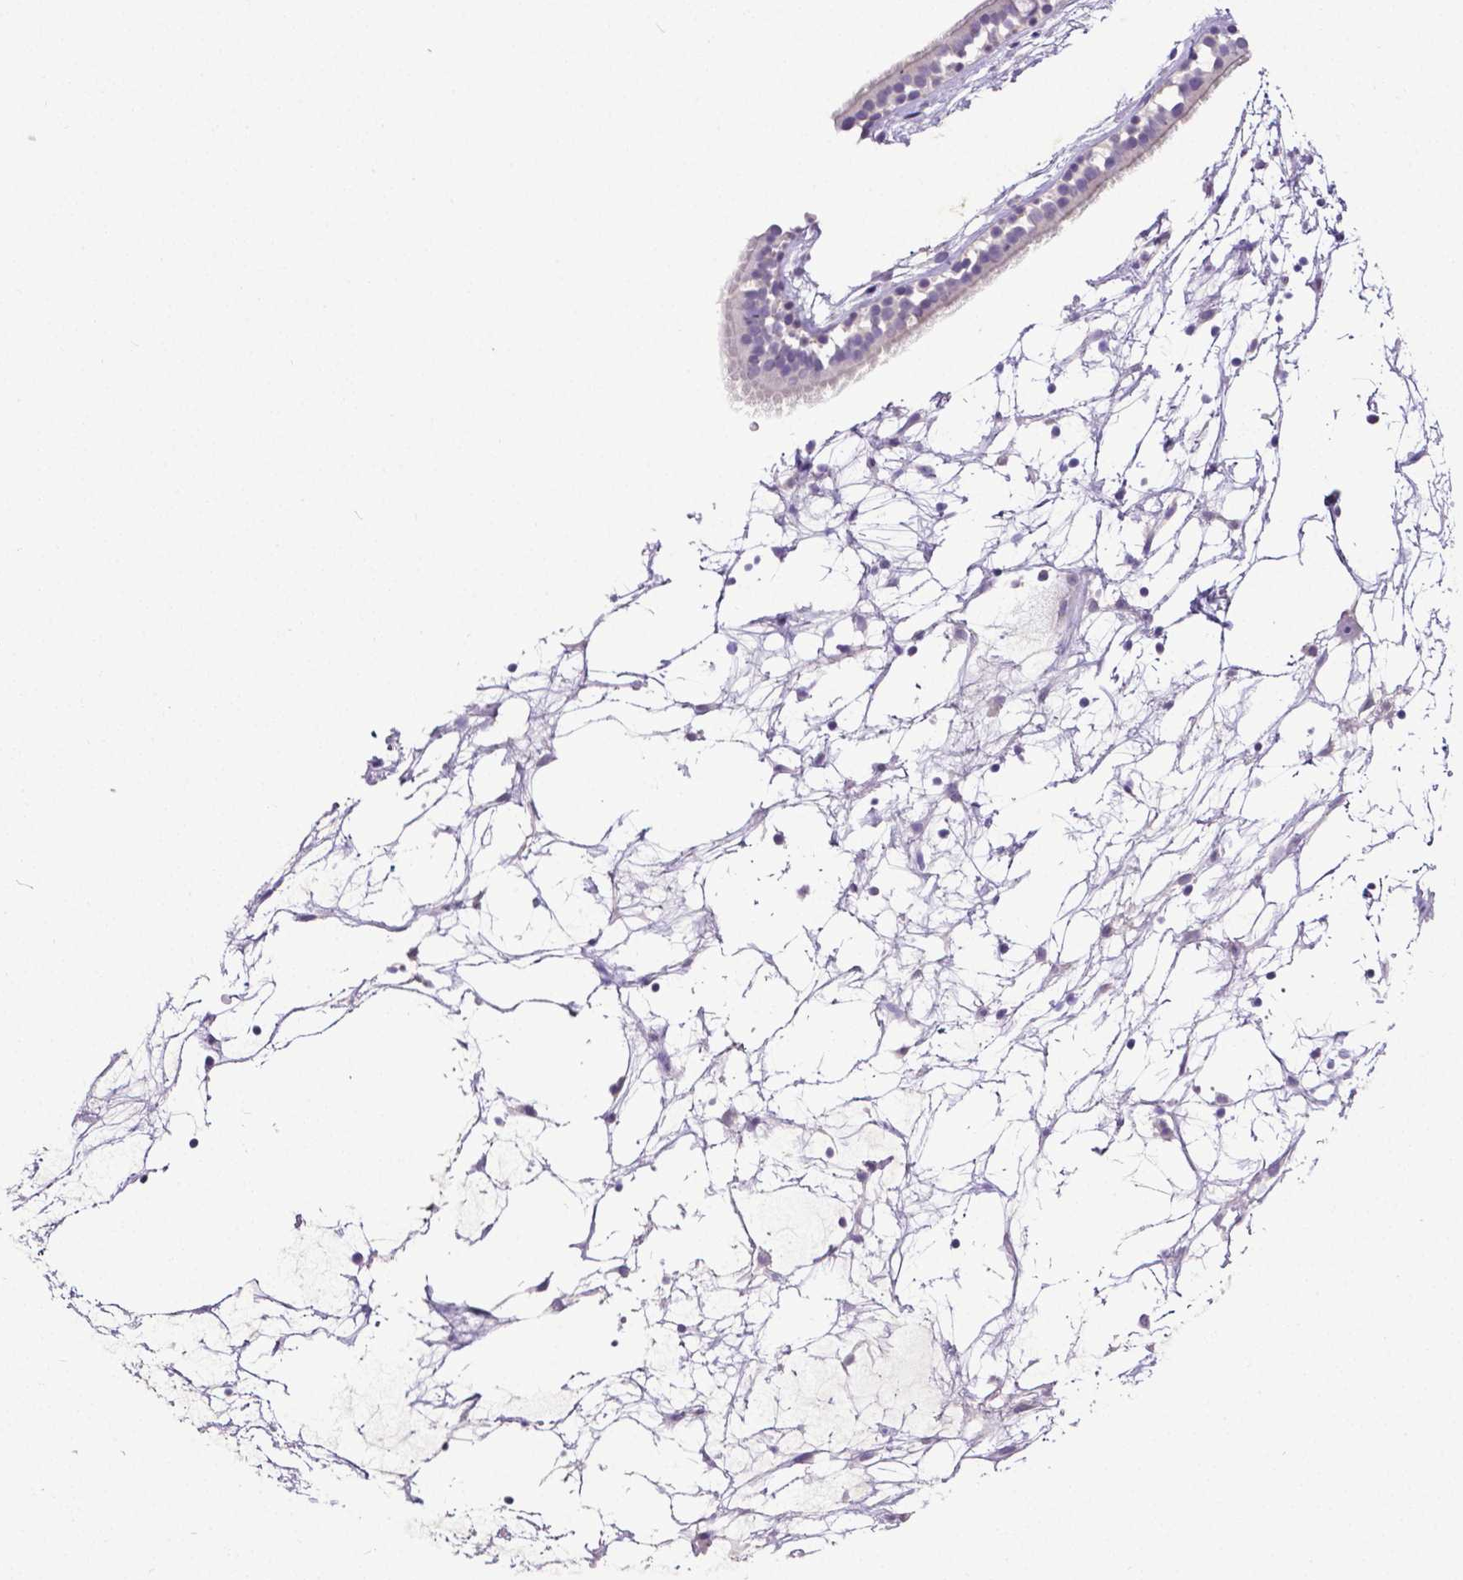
{"staining": {"intensity": "negative", "quantity": "none", "location": "none"}, "tissue": "nasopharynx", "cell_type": "Respiratory epithelial cells", "image_type": "normal", "snomed": [{"axis": "morphology", "description": "Normal tissue, NOS"}, {"axis": "topography", "description": "Nasopharynx"}], "caption": "A high-resolution histopathology image shows immunohistochemistry staining of unremarkable nasopharynx, which reveals no significant staining in respiratory epithelial cells. (Immunohistochemistry, brightfield microscopy, high magnification).", "gene": "MMP9", "patient": {"sex": "male", "age": 68}}